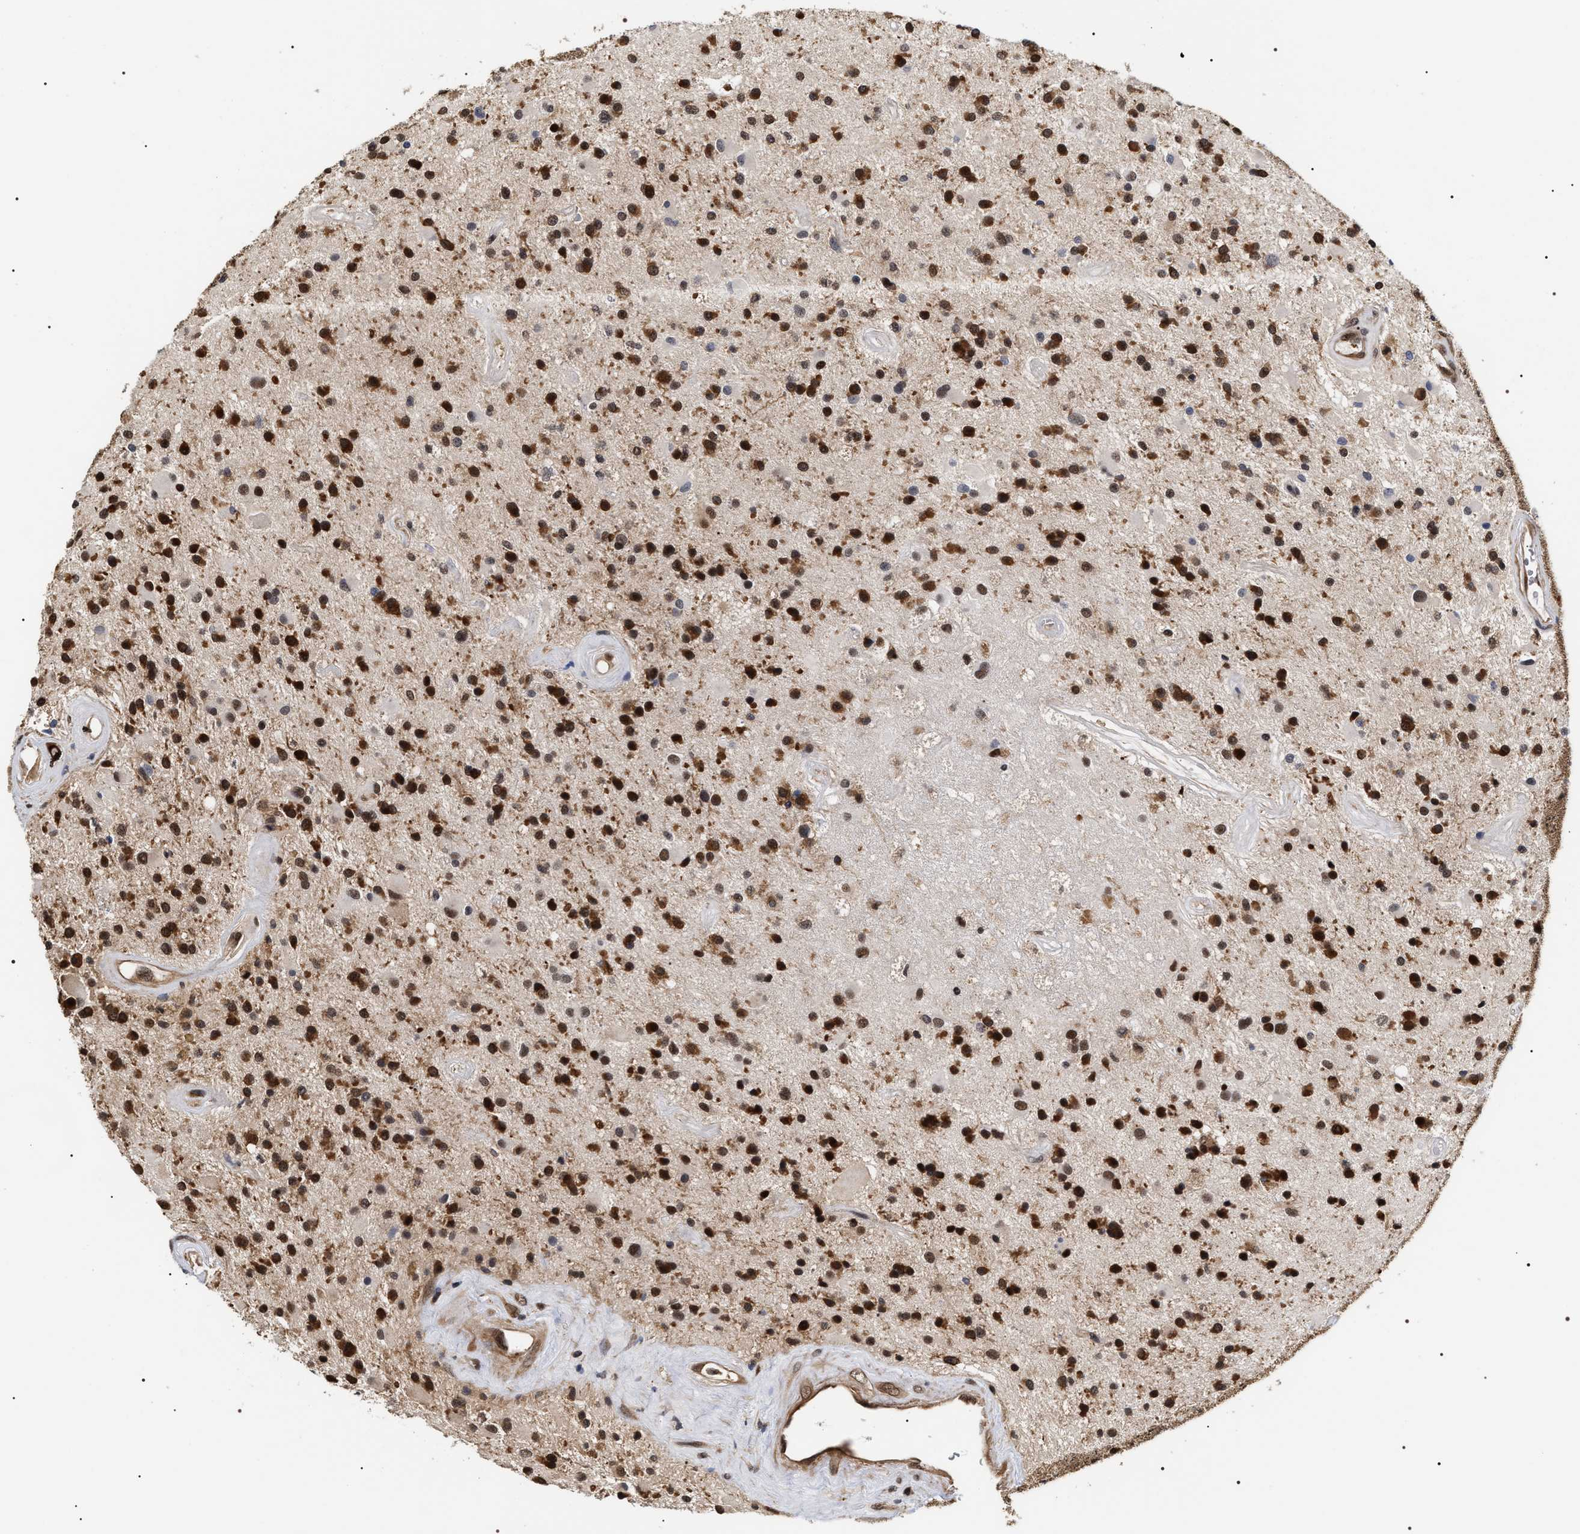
{"staining": {"intensity": "moderate", "quantity": ">75%", "location": "cytoplasmic/membranous,nuclear"}, "tissue": "glioma", "cell_type": "Tumor cells", "image_type": "cancer", "snomed": [{"axis": "morphology", "description": "Glioma, malignant, Low grade"}, {"axis": "topography", "description": "Brain"}], "caption": "There is medium levels of moderate cytoplasmic/membranous and nuclear staining in tumor cells of low-grade glioma (malignant), as demonstrated by immunohistochemical staining (brown color).", "gene": "BAG6", "patient": {"sex": "male", "age": 58}}